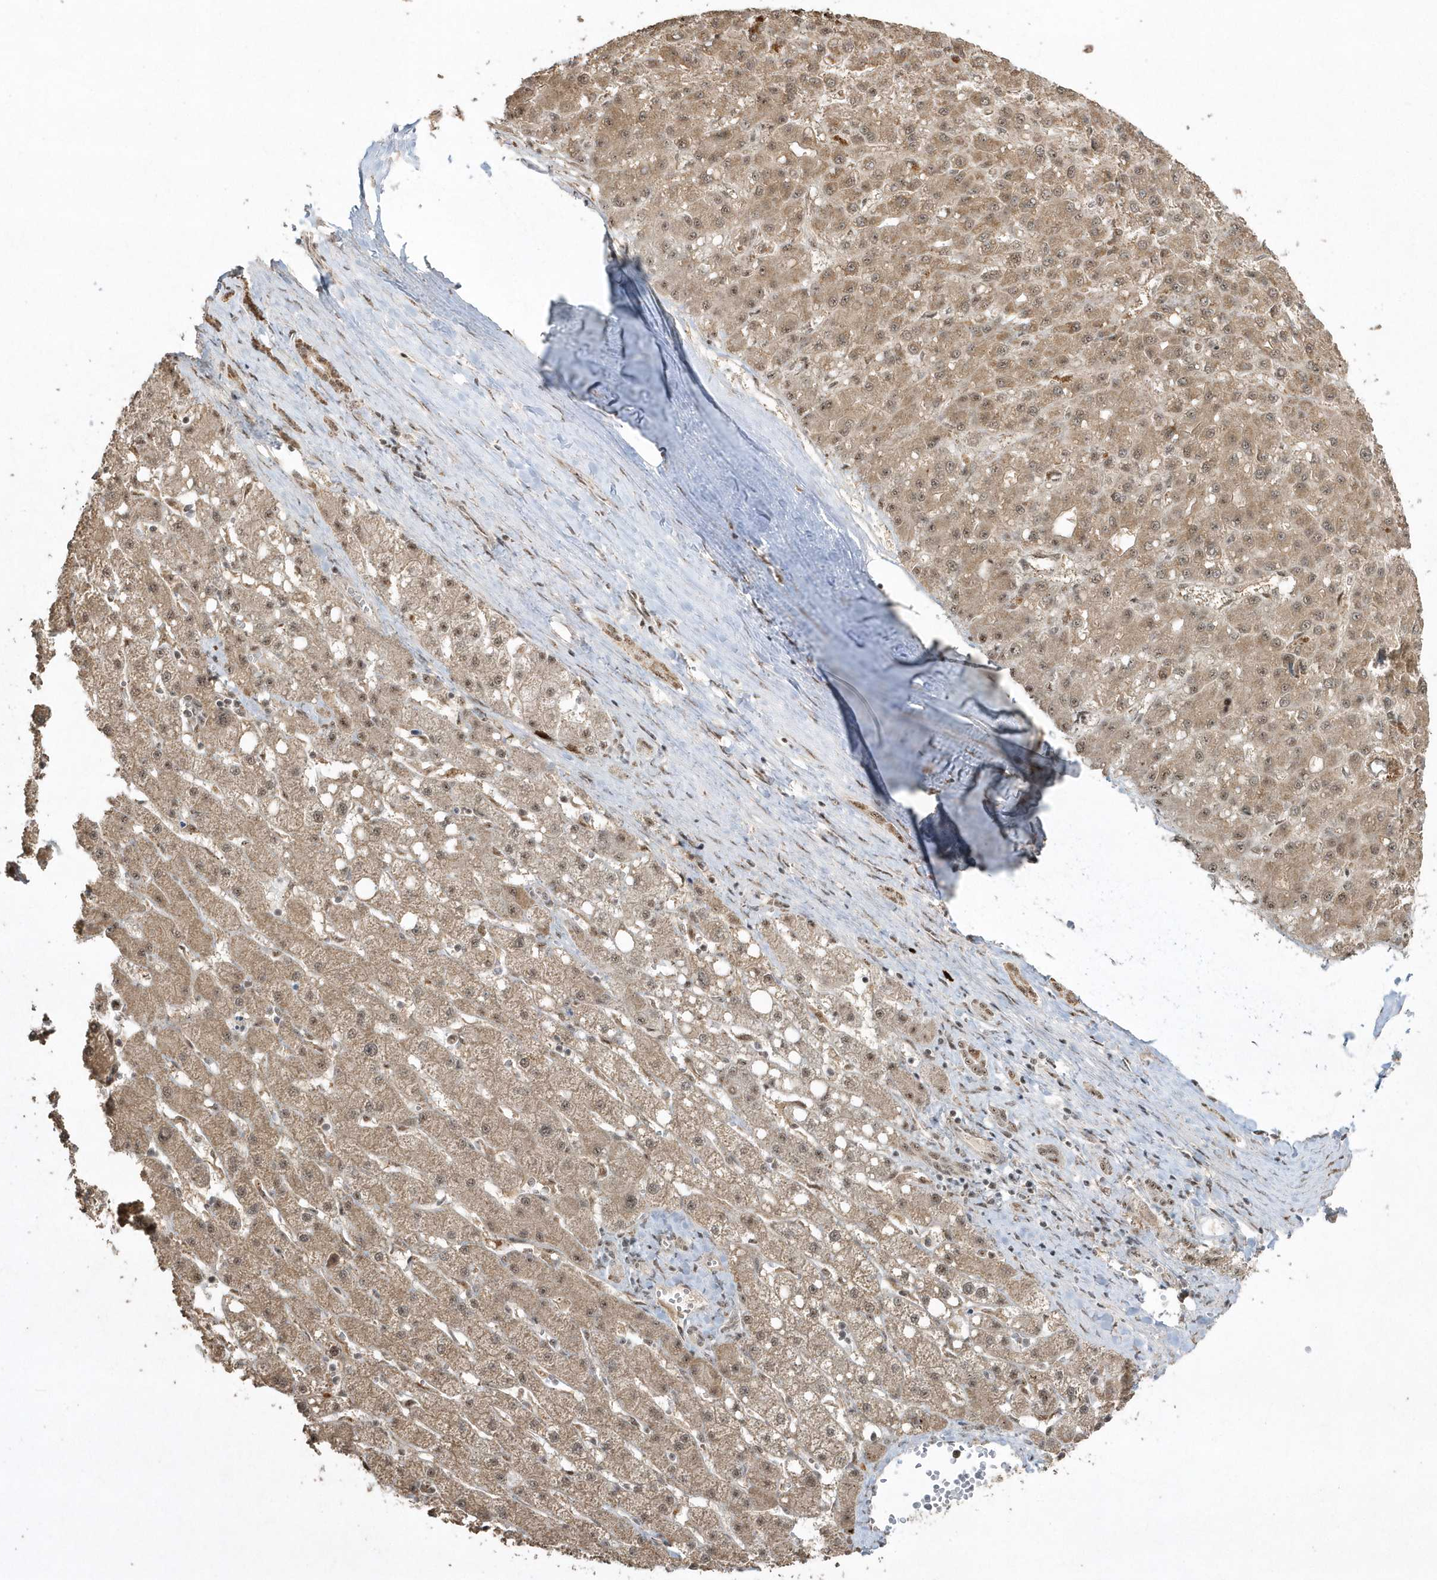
{"staining": {"intensity": "moderate", "quantity": ">75%", "location": "cytoplasmic/membranous,nuclear"}, "tissue": "liver cancer", "cell_type": "Tumor cells", "image_type": "cancer", "snomed": [{"axis": "morphology", "description": "Carcinoma, Hepatocellular, NOS"}, {"axis": "topography", "description": "Liver"}], "caption": "Protein expression analysis of human liver cancer reveals moderate cytoplasmic/membranous and nuclear positivity in about >75% of tumor cells.", "gene": "POLR3B", "patient": {"sex": "male", "age": 67}}